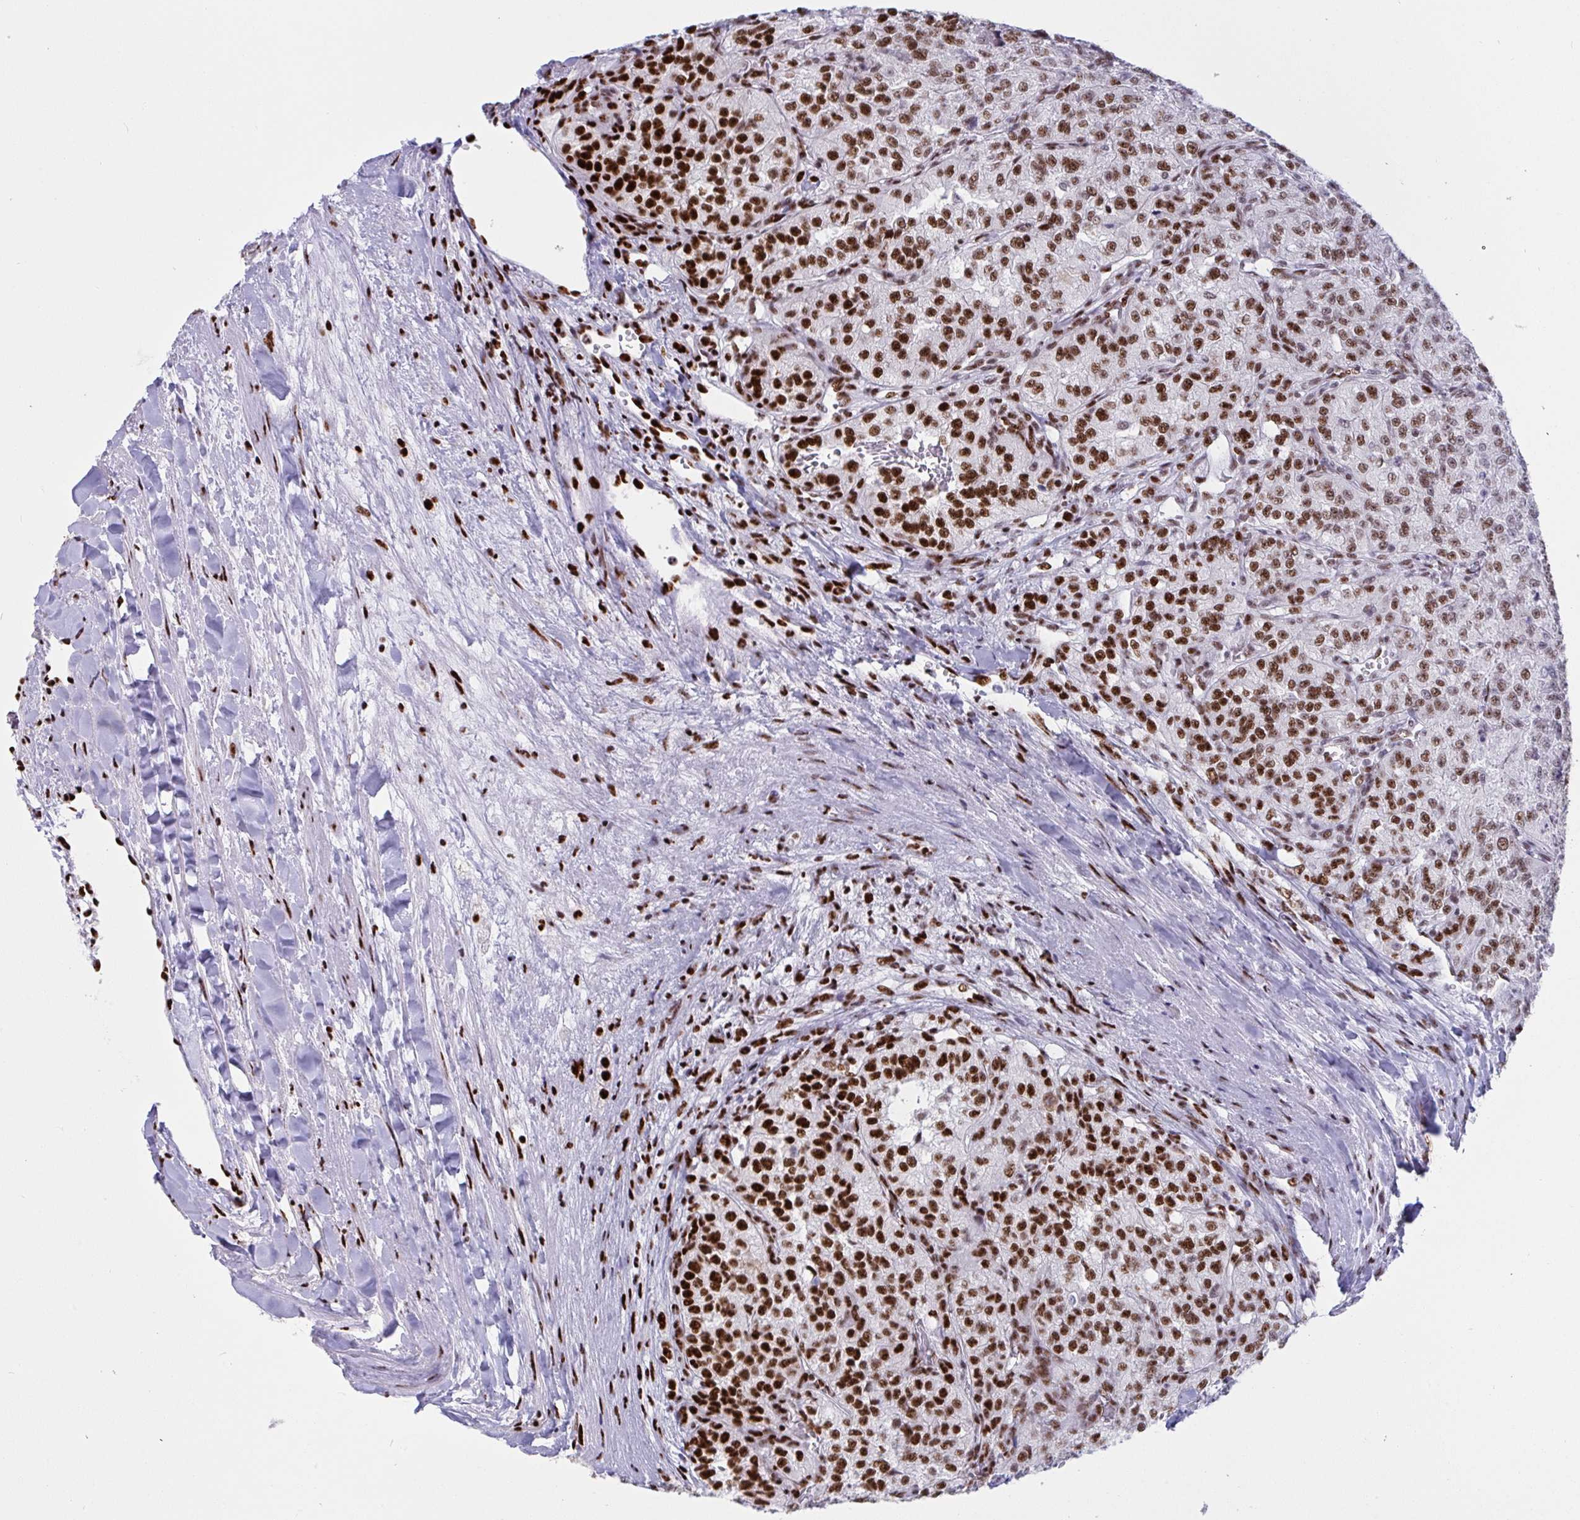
{"staining": {"intensity": "strong", "quantity": ">75%", "location": "nuclear"}, "tissue": "renal cancer", "cell_type": "Tumor cells", "image_type": "cancer", "snomed": [{"axis": "morphology", "description": "Adenocarcinoma, NOS"}, {"axis": "topography", "description": "Kidney"}], "caption": "Adenocarcinoma (renal) stained with DAB immunohistochemistry shows high levels of strong nuclear expression in approximately >75% of tumor cells. (Brightfield microscopy of DAB IHC at high magnification).", "gene": "IKZF2", "patient": {"sex": "female", "age": 63}}